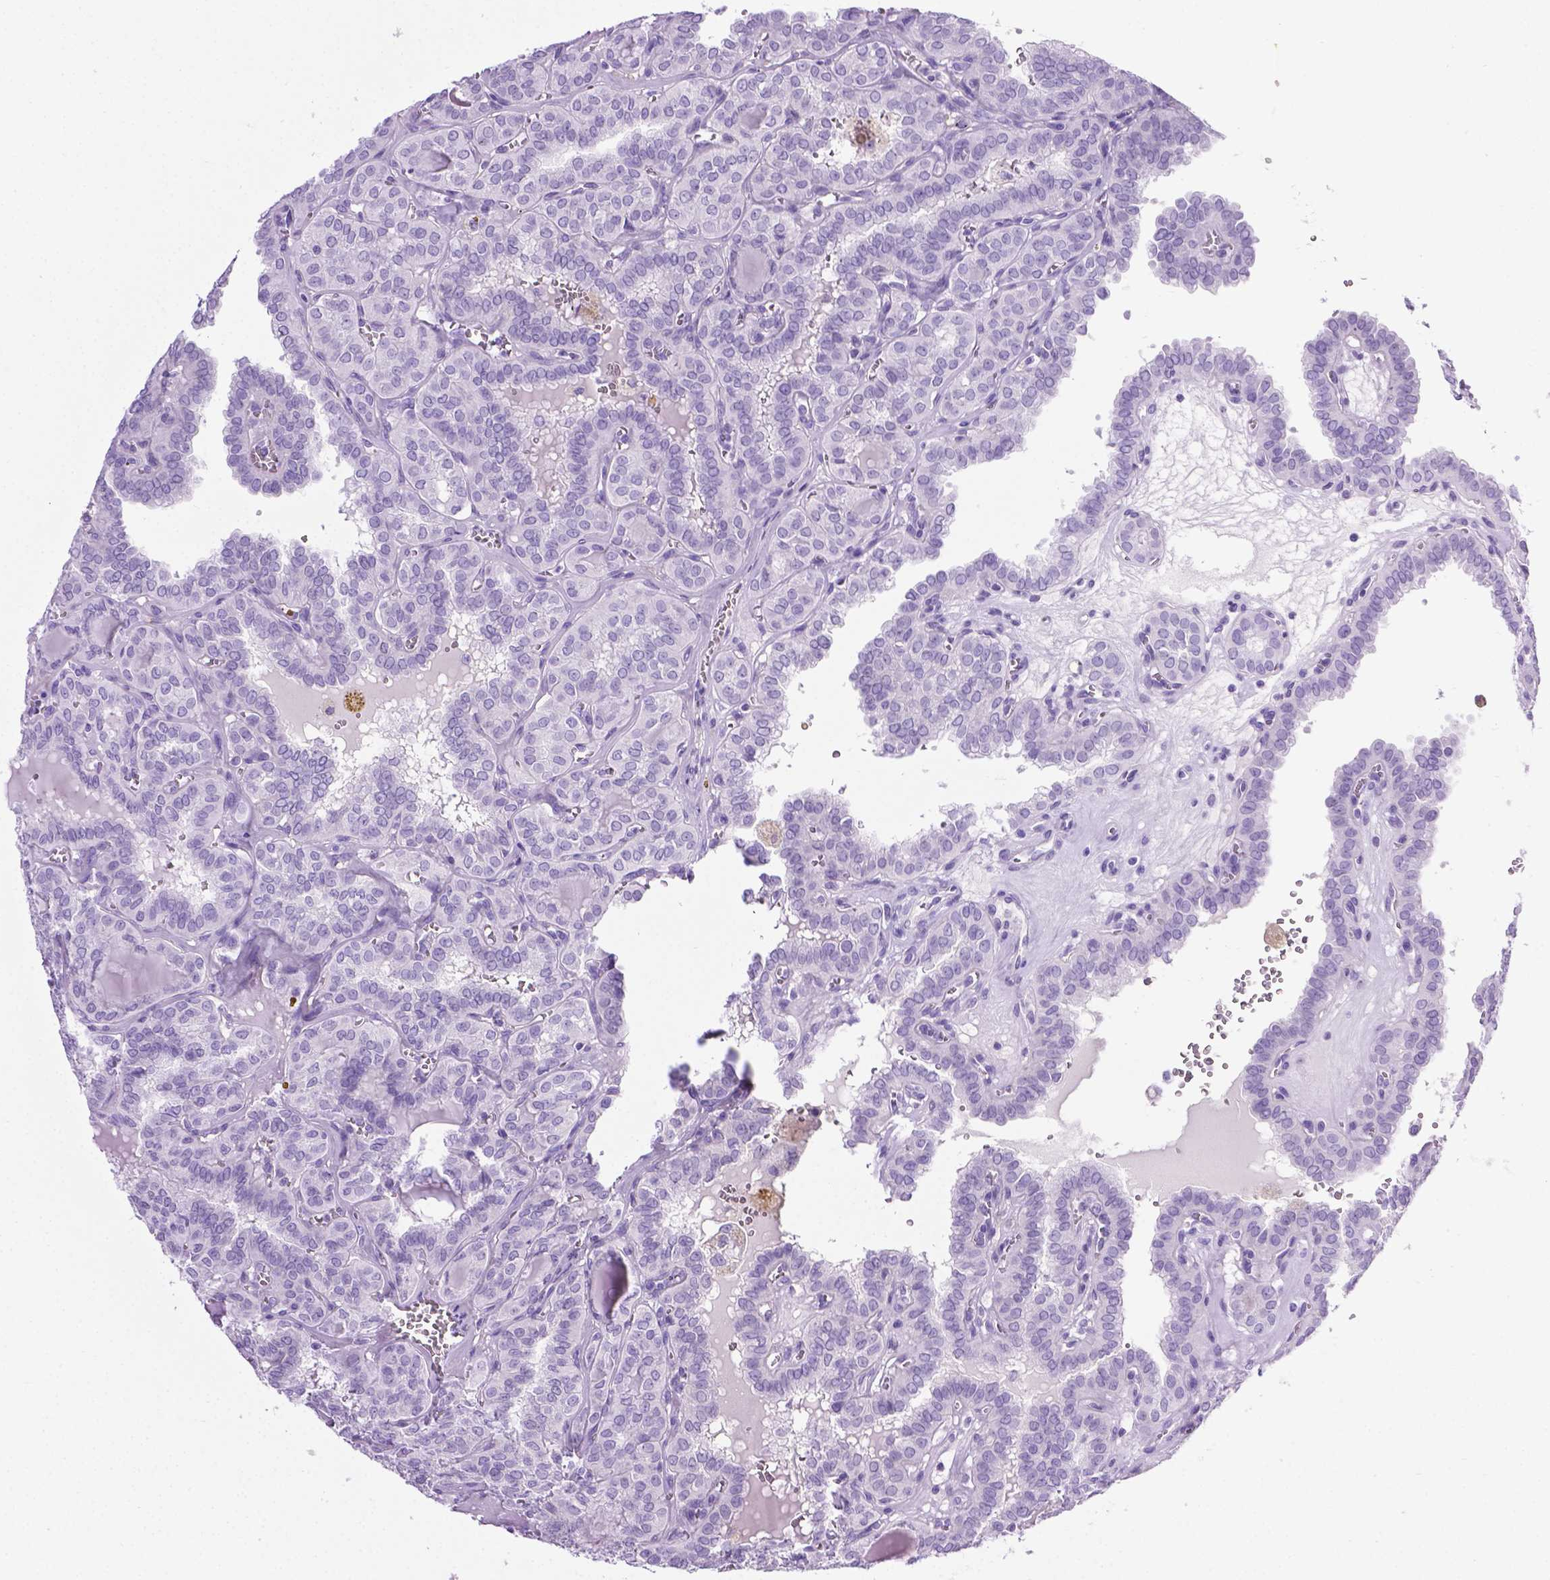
{"staining": {"intensity": "negative", "quantity": "none", "location": "none"}, "tissue": "thyroid cancer", "cell_type": "Tumor cells", "image_type": "cancer", "snomed": [{"axis": "morphology", "description": "Papillary adenocarcinoma, NOS"}, {"axis": "topography", "description": "Thyroid gland"}], "caption": "The micrograph demonstrates no significant expression in tumor cells of thyroid papillary adenocarcinoma.", "gene": "LELP1", "patient": {"sex": "female", "age": 41}}